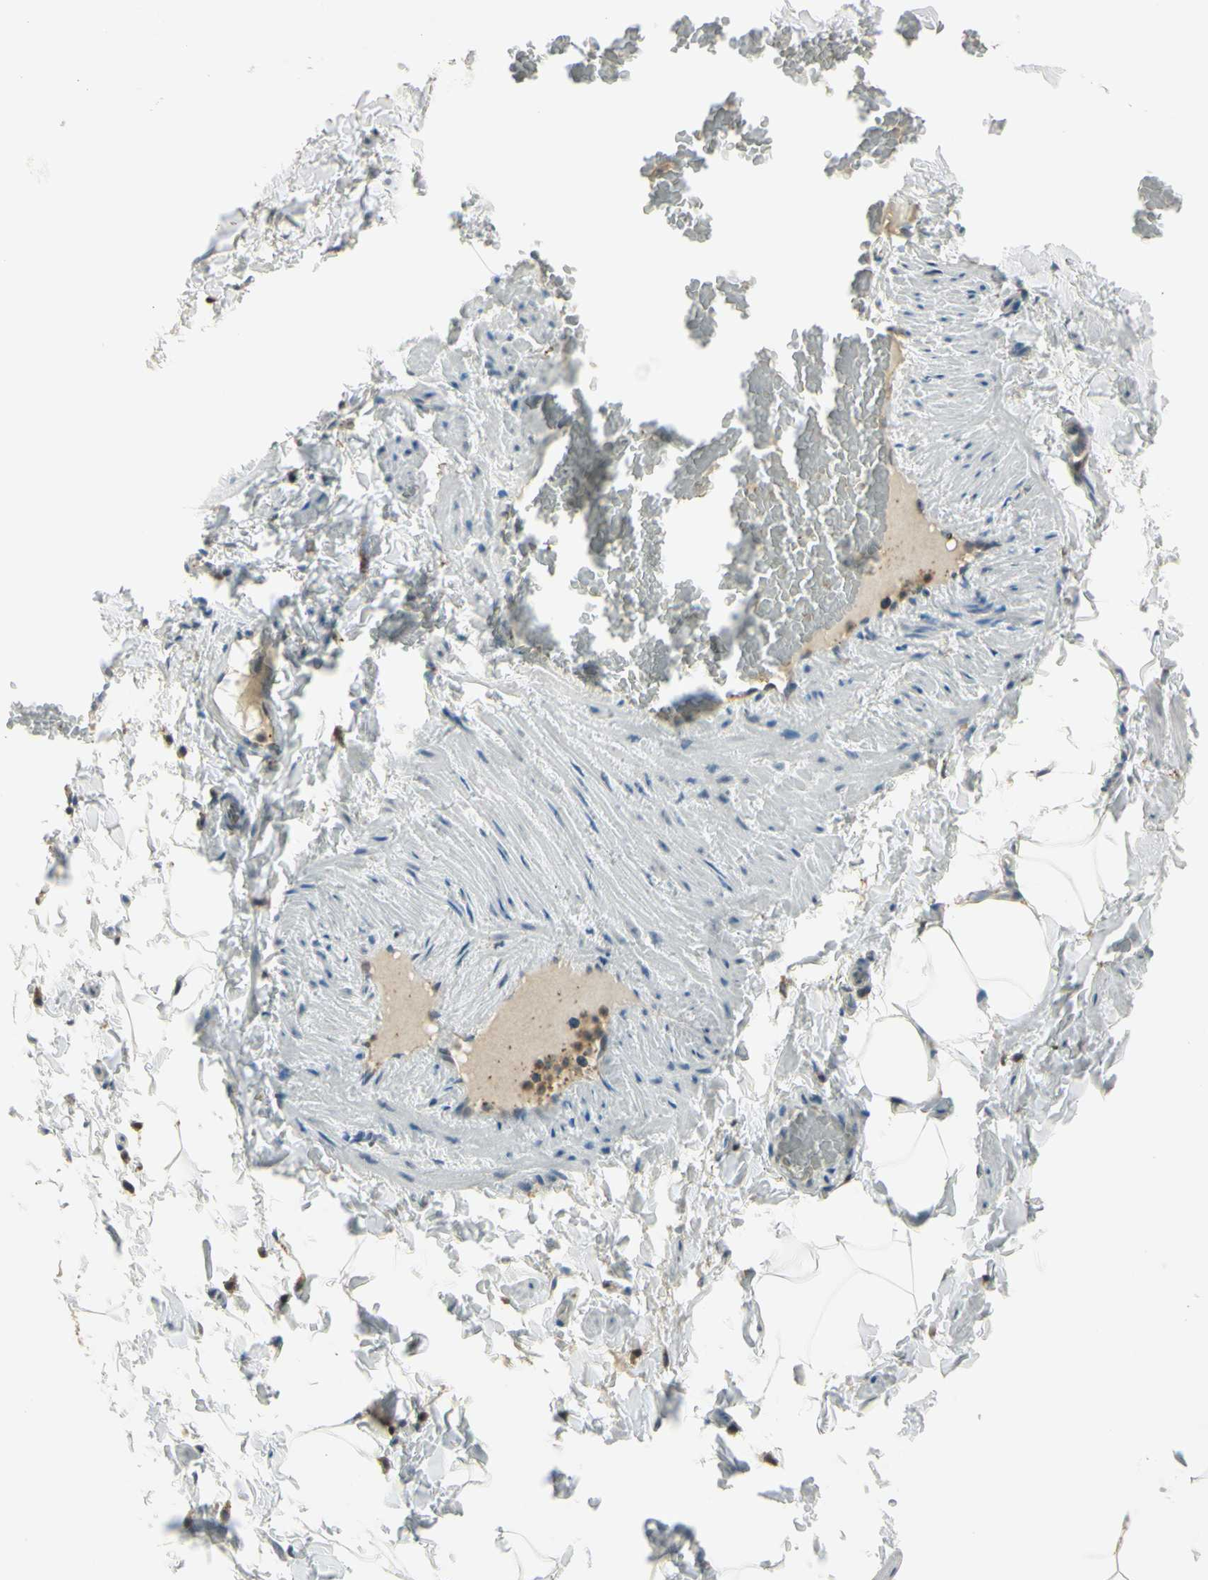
{"staining": {"intensity": "weak", "quantity": ">75%", "location": "cytoplasmic/membranous"}, "tissue": "adipose tissue", "cell_type": "Adipocytes", "image_type": "normal", "snomed": [{"axis": "morphology", "description": "Normal tissue, NOS"}, {"axis": "topography", "description": "Vascular tissue"}], "caption": "Protein staining of unremarkable adipose tissue displays weak cytoplasmic/membranous staining in about >75% of adipocytes.", "gene": "CYRIB", "patient": {"sex": "male", "age": 41}}